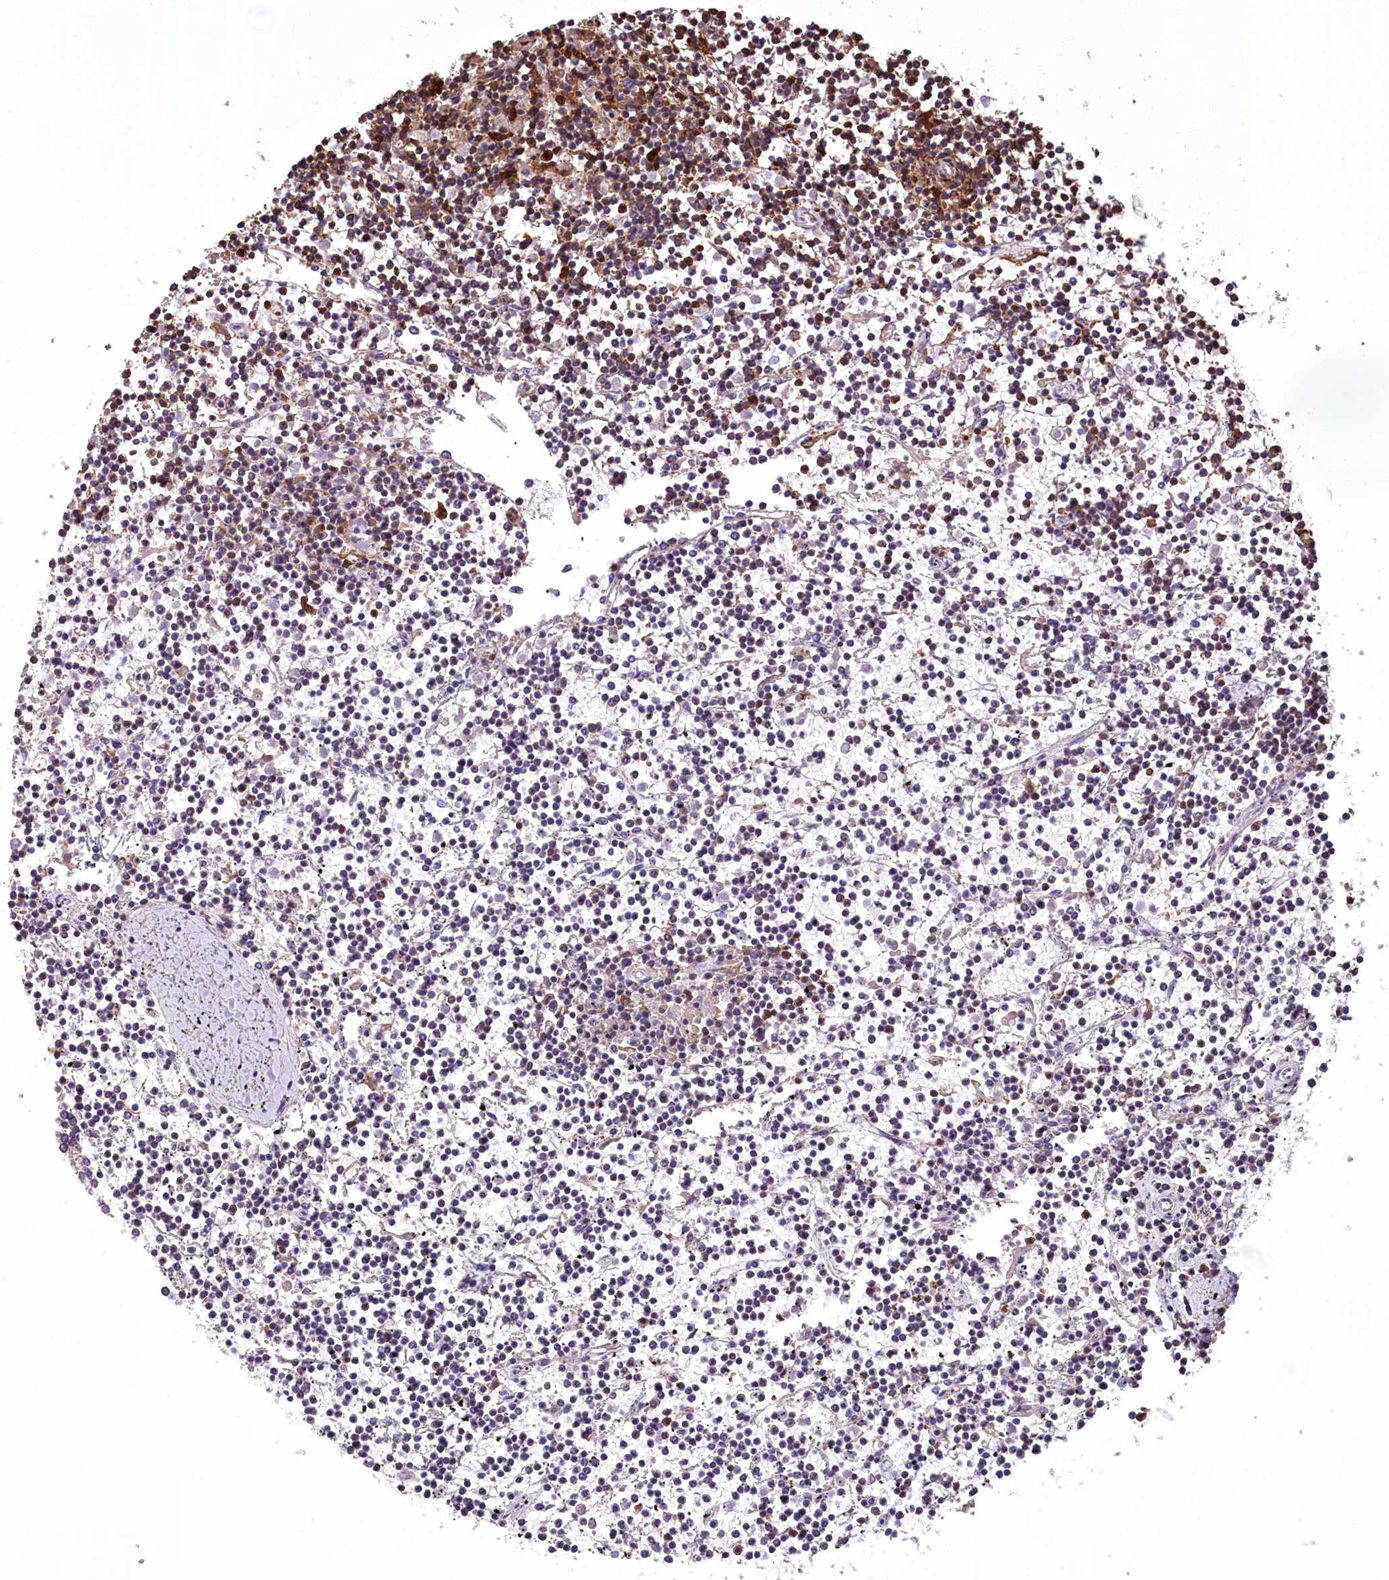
{"staining": {"intensity": "negative", "quantity": "none", "location": "none"}, "tissue": "lymphoma", "cell_type": "Tumor cells", "image_type": "cancer", "snomed": [{"axis": "morphology", "description": "Malignant lymphoma, non-Hodgkin's type, Low grade"}, {"axis": "topography", "description": "Spleen"}], "caption": "This is an immunohistochemistry (IHC) histopathology image of human lymphoma. There is no expression in tumor cells.", "gene": "DPP3", "patient": {"sex": "female", "age": 19}}